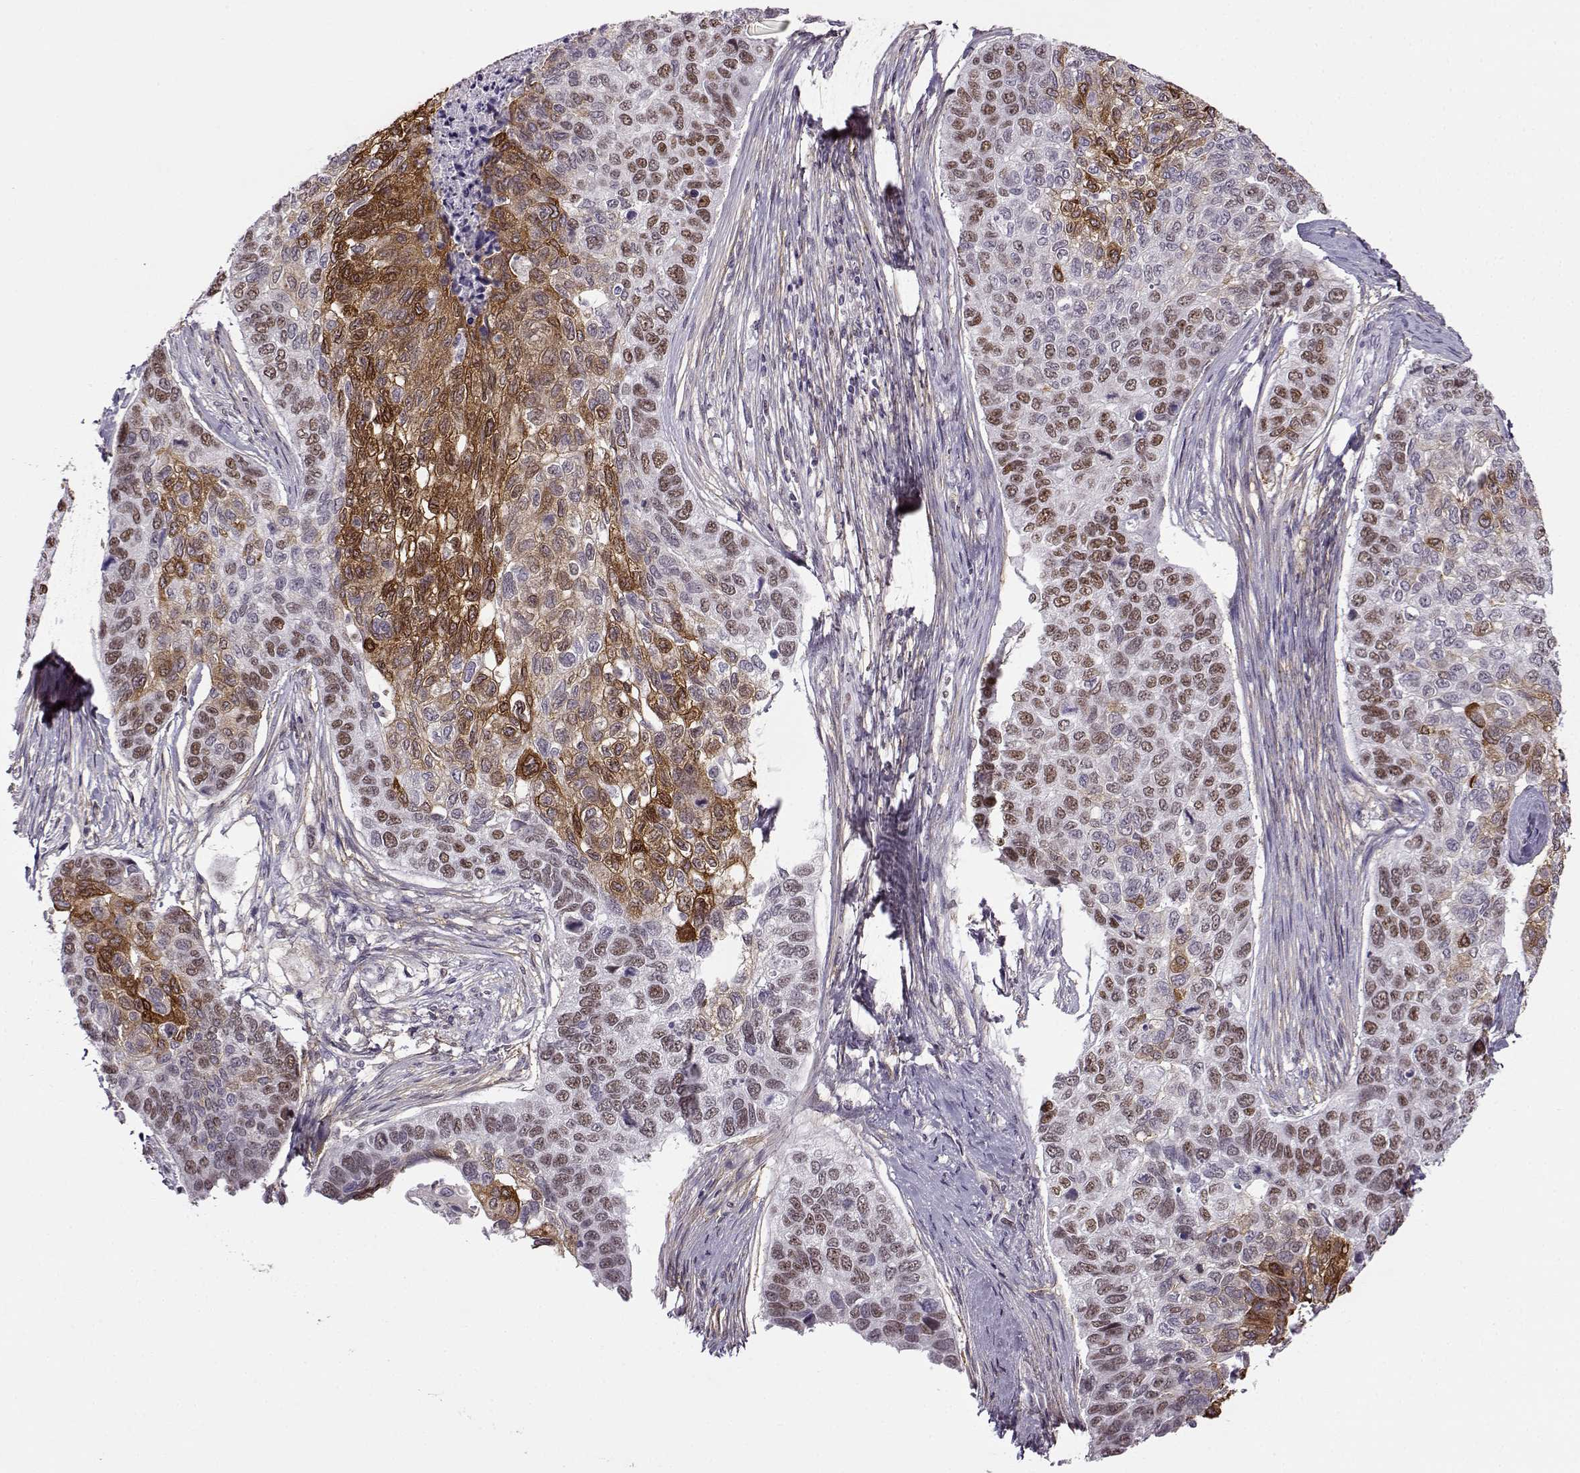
{"staining": {"intensity": "moderate", "quantity": "25%-75%", "location": "cytoplasmic/membranous,nuclear"}, "tissue": "lung cancer", "cell_type": "Tumor cells", "image_type": "cancer", "snomed": [{"axis": "morphology", "description": "Squamous cell carcinoma, NOS"}, {"axis": "topography", "description": "Lung"}], "caption": "IHC (DAB) staining of lung cancer shows moderate cytoplasmic/membranous and nuclear protein positivity in approximately 25%-75% of tumor cells.", "gene": "BACH1", "patient": {"sex": "male", "age": 69}}